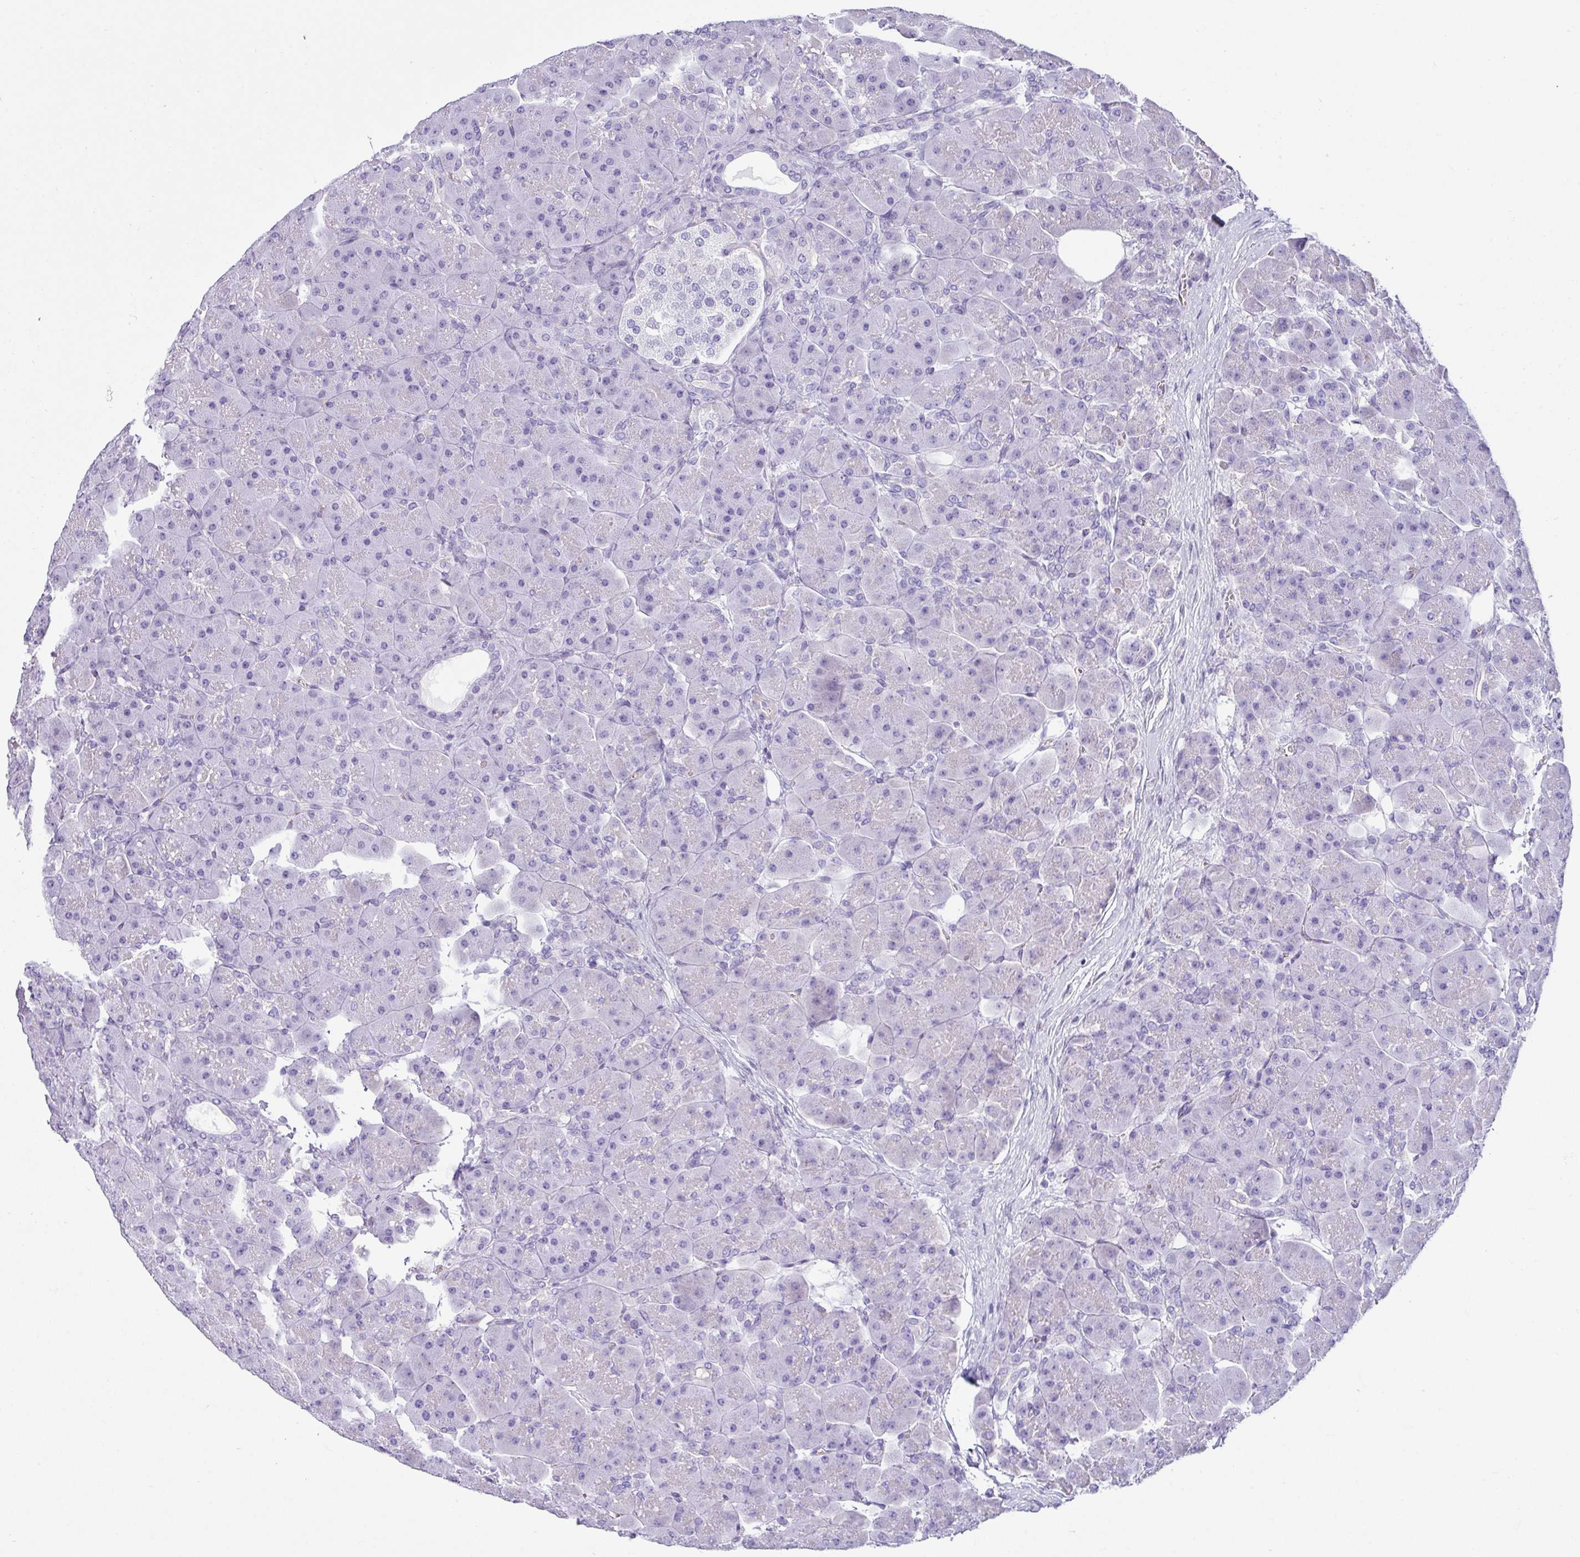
{"staining": {"intensity": "negative", "quantity": "none", "location": "none"}, "tissue": "pancreas", "cell_type": "Exocrine glandular cells", "image_type": "normal", "snomed": [{"axis": "morphology", "description": "Normal tissue, NOS"}, {"axis": "topography", "description": "Pancreas"}], "caption": "This is an immunohistochemistry micrograph of unremarkable pancreas. There is no staining in exocrine glandular cells.", "gene": "VCX2", "patient": {"sex": "male", "age": 66}}